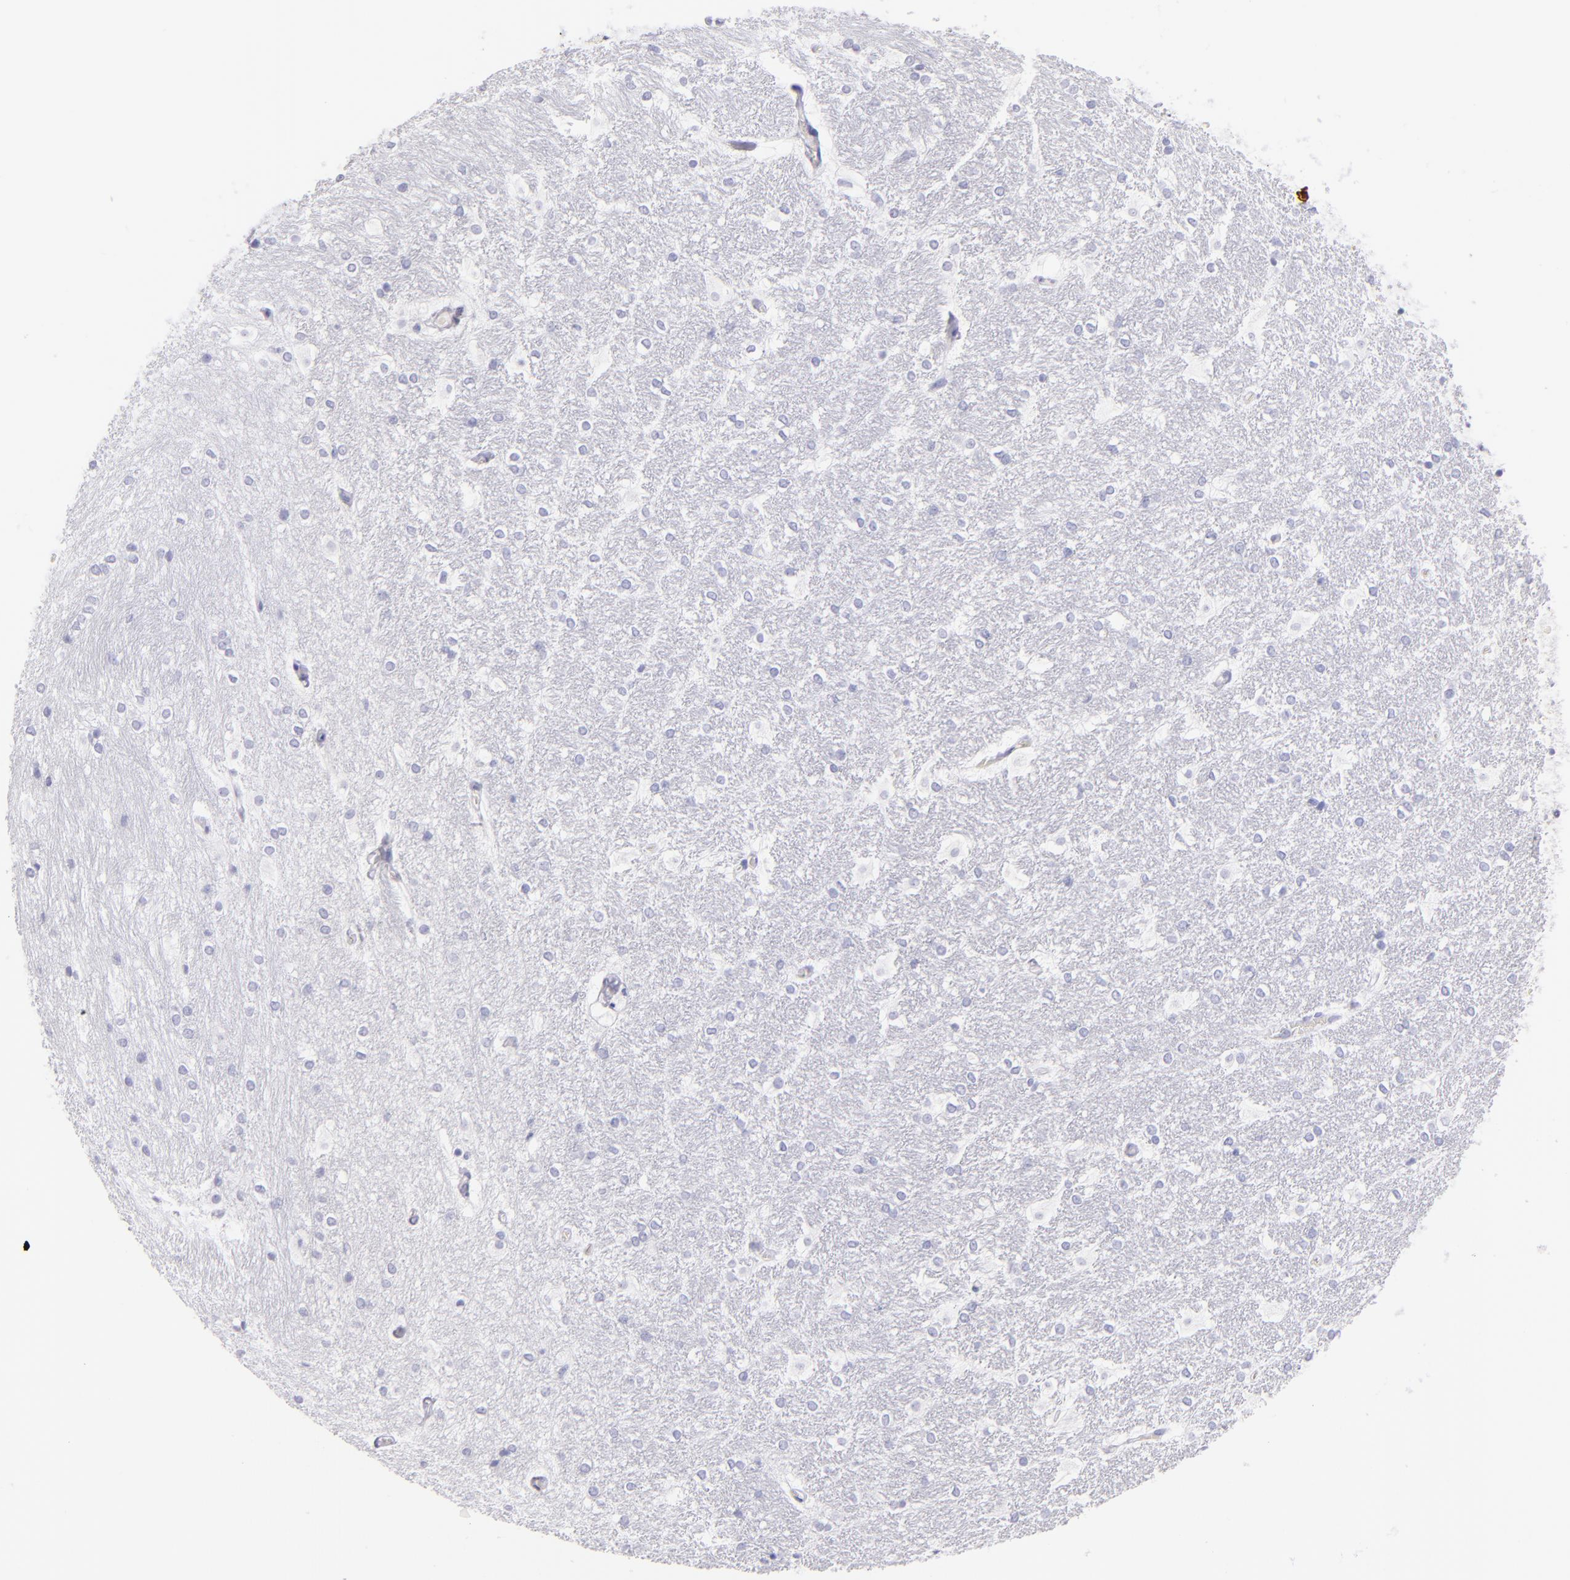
{"staining": {"intensity": "negative", "quantity": "none", "location": "none"}, "tissue": "hippocampus", "cell_type": "Glial cells", "image_type": "normal", "snomed": [{"axis": "morphology", "description": "Normal tissue, NOS"}, {"axis": "topography", "description": "Hippocampus"}], "caption": "Unremarkable hippocampus was stained to show a protein in brown. There is no significant staining in glial cells. Brightfield microscopy of IHC stained with DAB (3,3'-diaminobenzidine) (brown) and hematoxylin (blue), captured at high magnification.", "gene": "PRF1", "patient": {"sex": "female", "age": 19}}